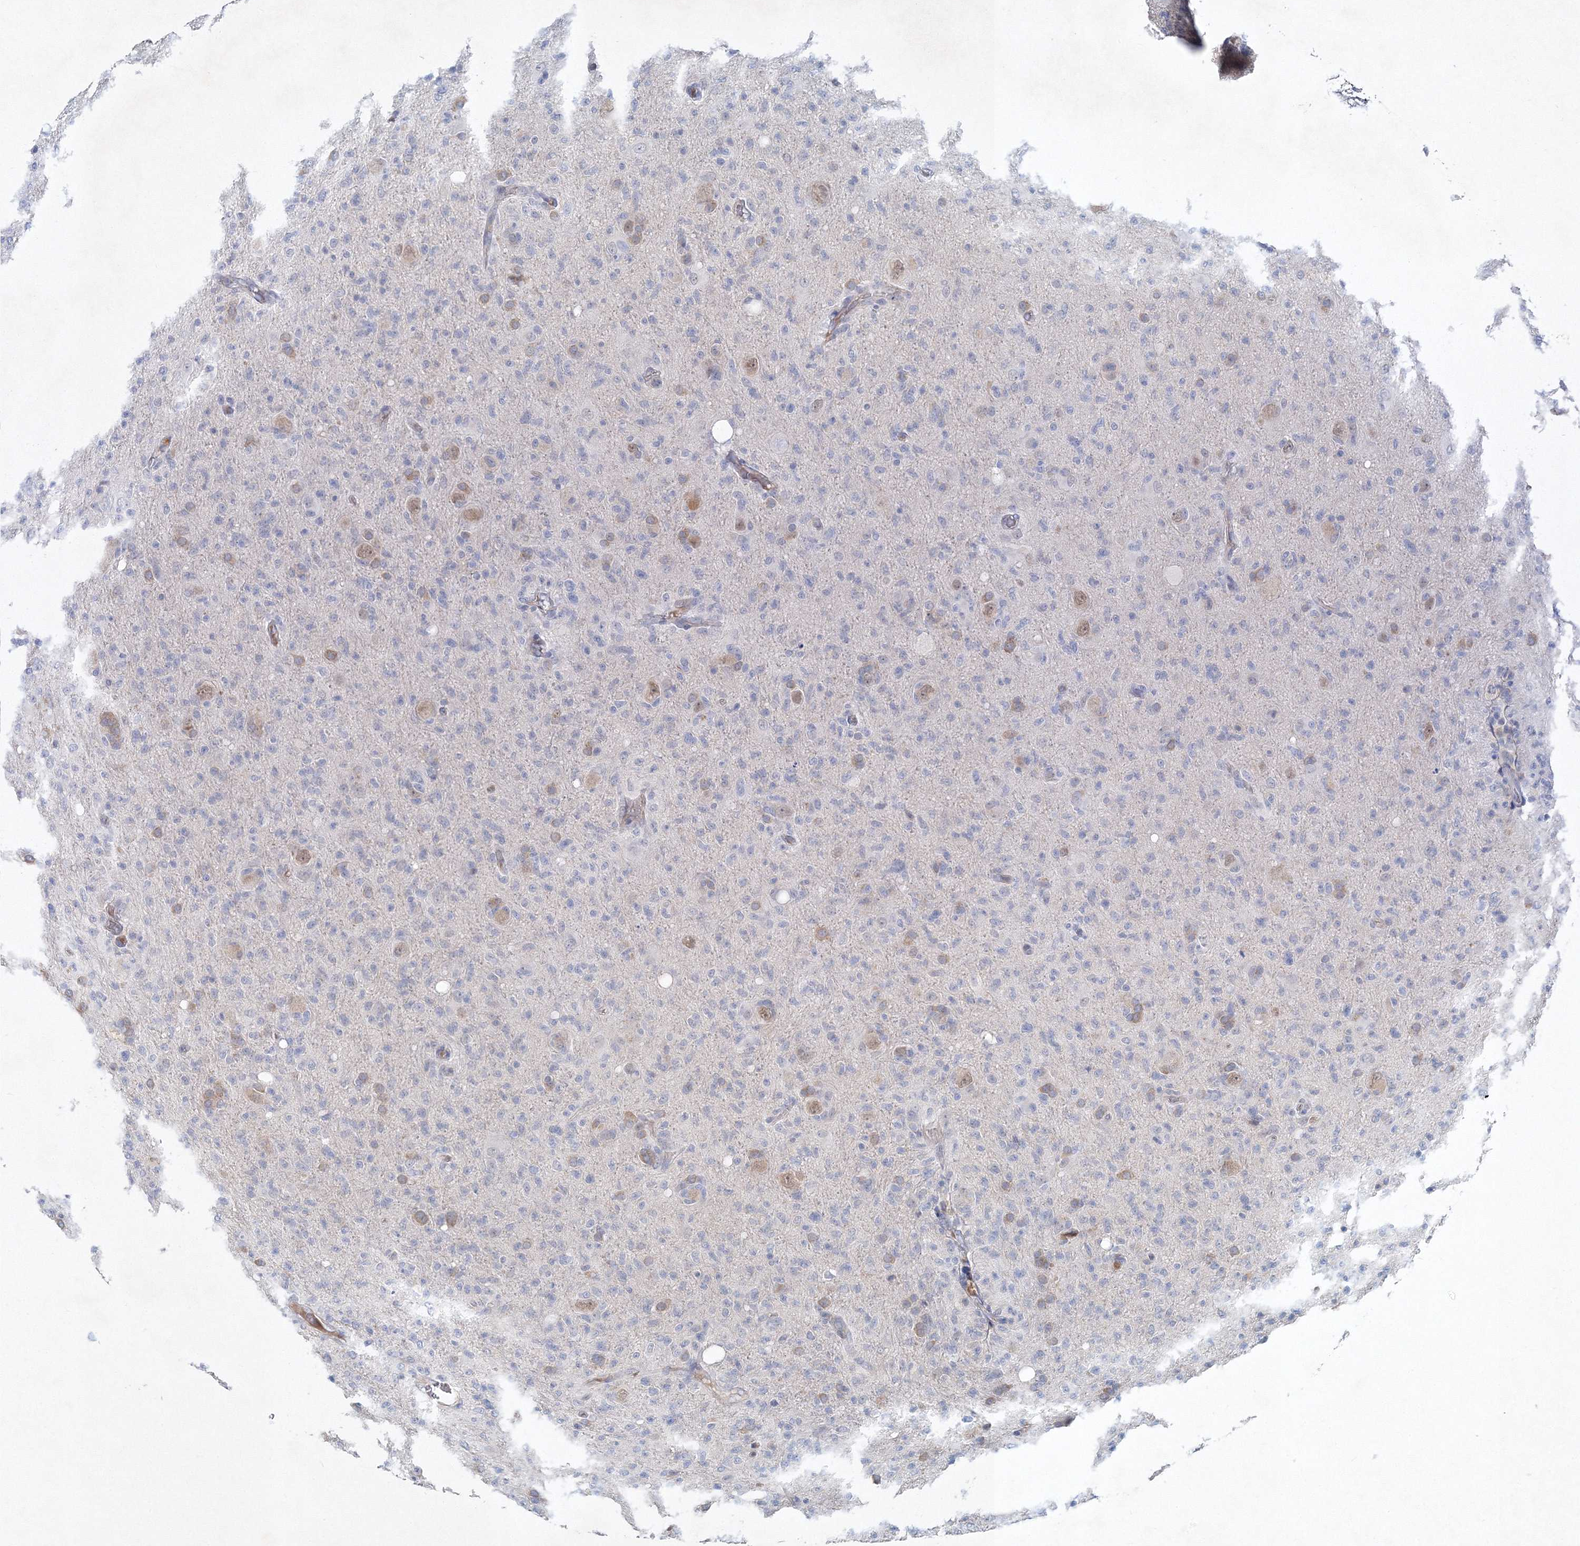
{"staining": {"intensity": "negative", "quantity": "none", "location": "none"}, "tissue": "glioma", "cell_type": "Tumor cells", "image_type": "cancer", "snomed": [{"axis": "morphology", "description": "Glioma, malignant, High grade"}, {"axis": "topography", "description": "Brain"}], "caption": "Tumor cells show no significant expression in glioma.", "gene": "SH3BP5", "patient": {"sex": "female", "age": 57}}